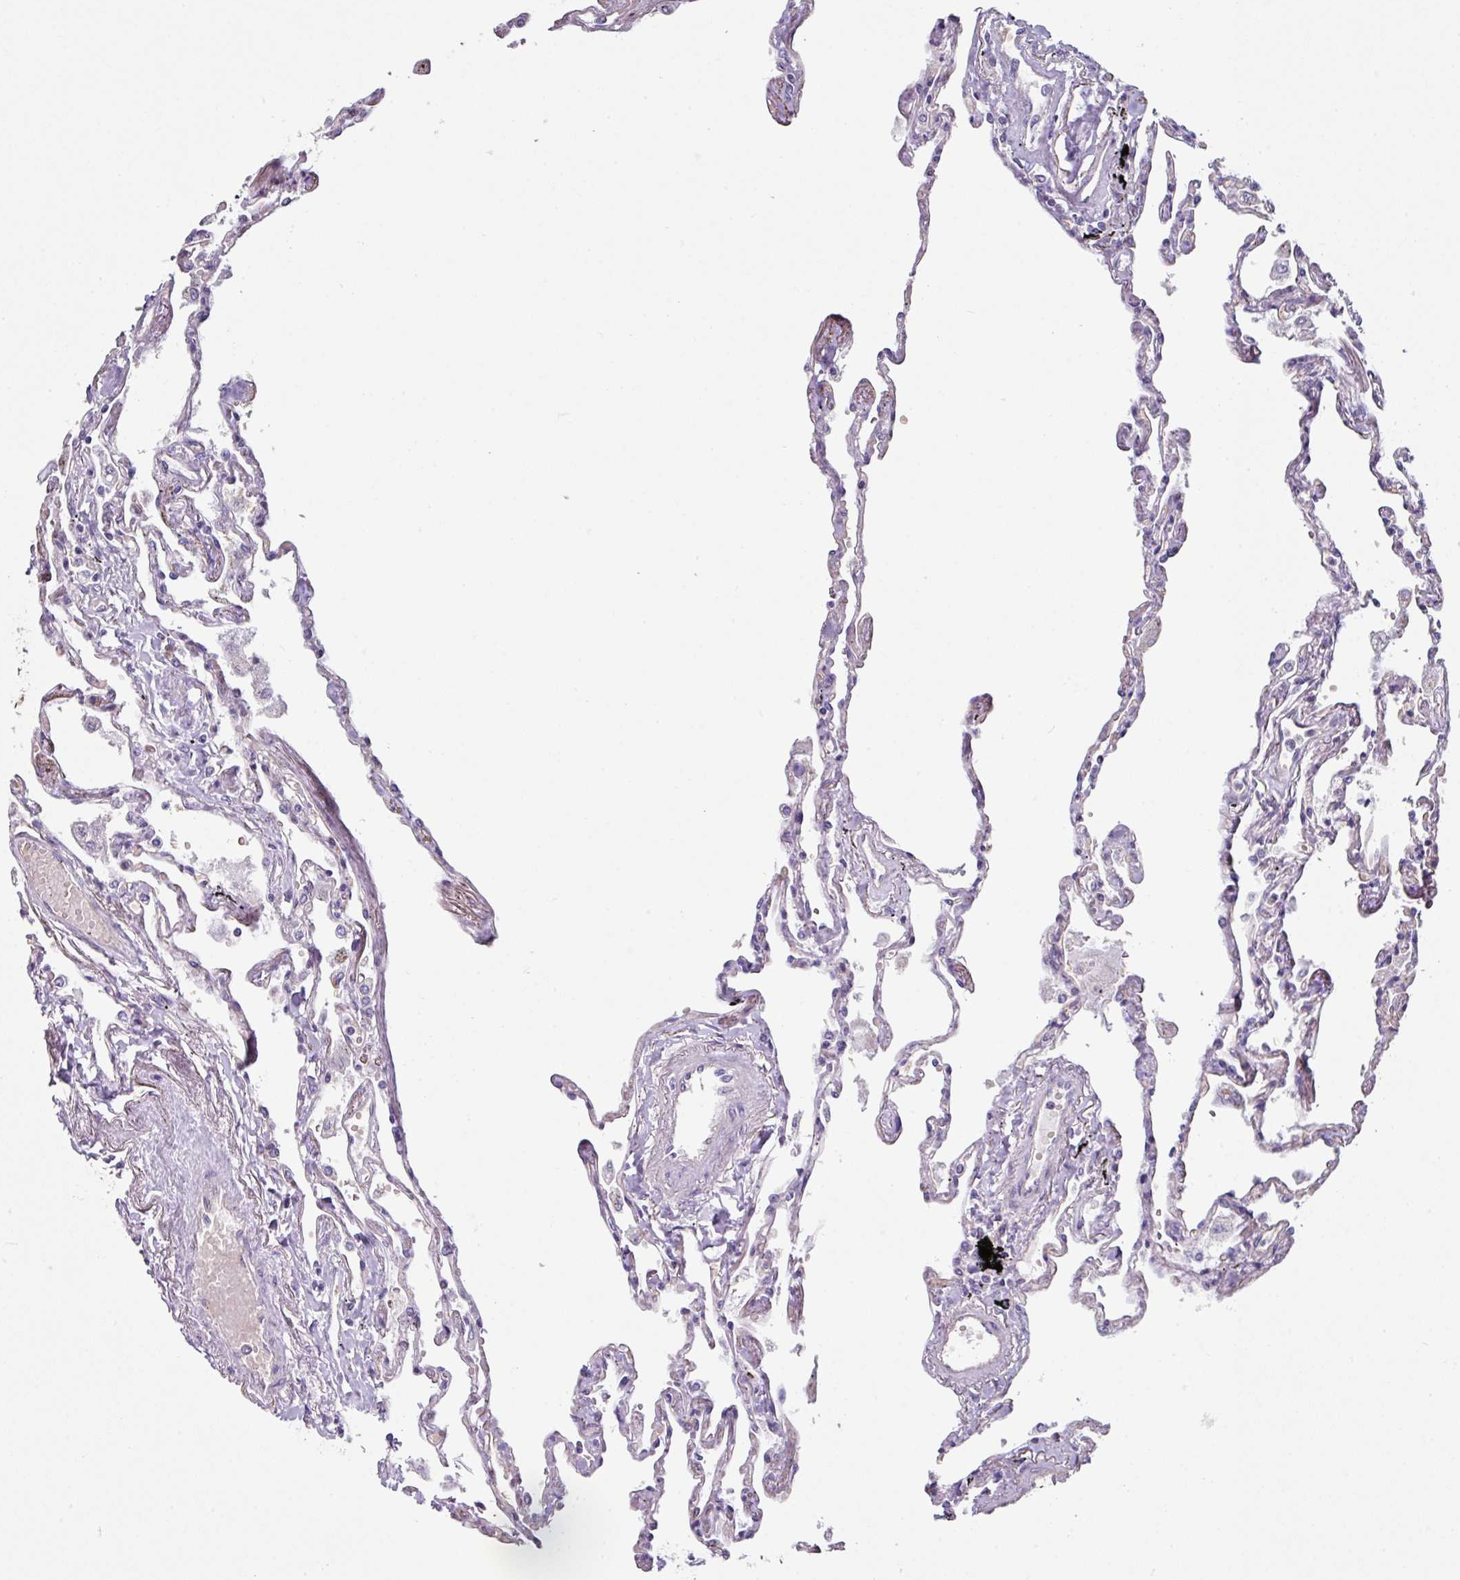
{"staining": {"intensity": "negative", "quantity": "none", "location": "none"}, "tissue": "lung", "cell_type": "Alveolar cells", "image_type": "normal", "snomed": [{"axis": "morphology", "description": "Normal tissue, NOS"}, {"axis": "topography", "description": "Lung"}], "caption": "Protein analysis of benign lung displays no significant positivity in alveolar cells. Brightfield microscopy of IHC stained with DAB (3,3'-diaminobenzidine) (brown) and hematoxylin (blue), captured at high magnification.", "gene": "ANO9", "patient": {"sex": "female", "age": 67}}